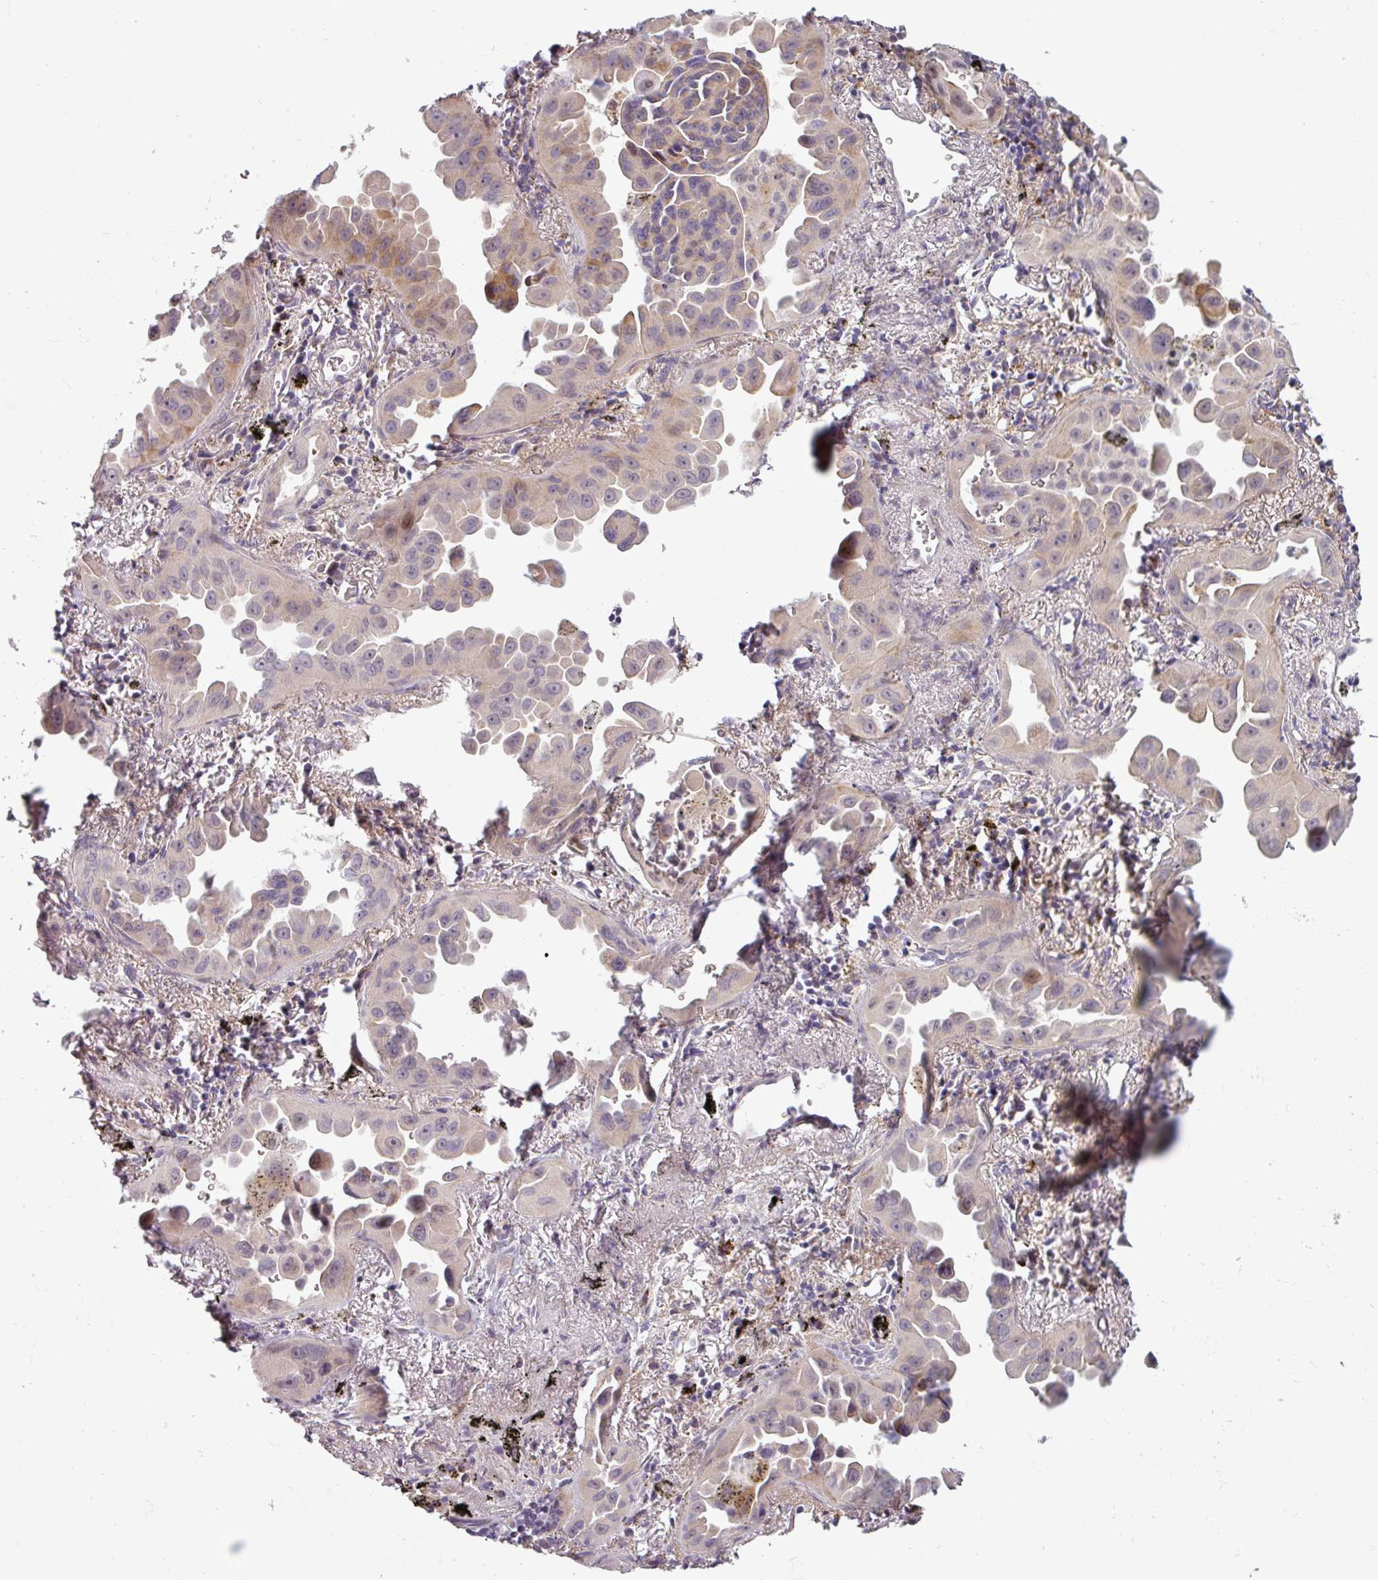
{"staining": {"intensity": "weak", "quantity": "<25%", "location": "cytoplasmic/membranous"}, "tissue": "lung cancer", "cell_type": "Tumor cells", "image_type": "cancer", "snomed": [{"axis": "morphology", "description": "Adenocarcinoma, NOS"}, {"axis": "topography", "description": "Lung"}], "caption": "Lung adenocarcinoma stained for a protein using immunohistochemistry (IHC) reveals no expression tumor cells.", "gene": "C2orf16", "patient": {"sex": "male", "age": 68}}